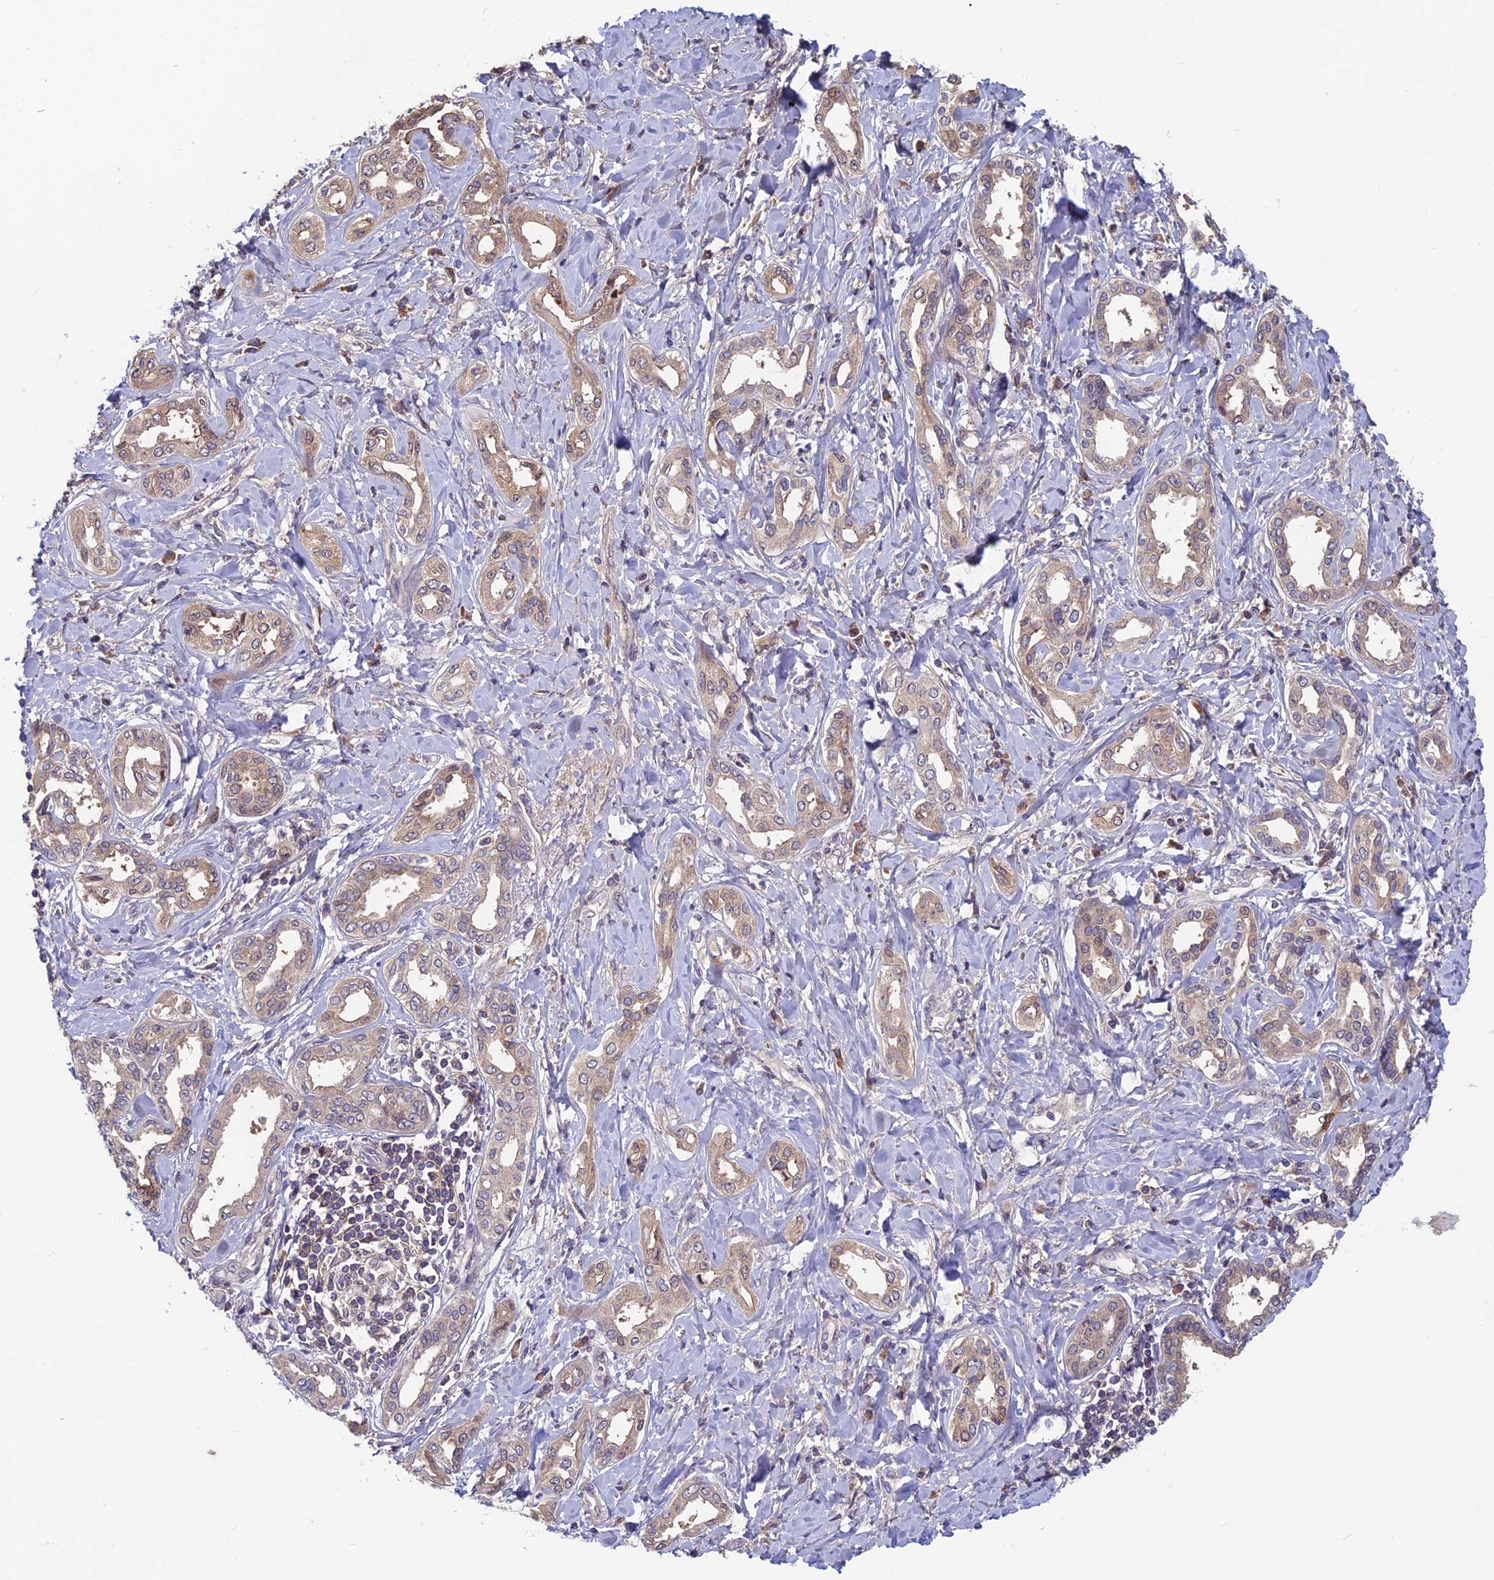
{"staining": {"intensity": "weak", "quantity": "25%-75%", "location": "cytoplasmic/membranous"}, "tissue": "liver cancer", "cell_type": "Tumor cells", "image_type": "cancer", "snomed": [{"axis": "morphology", "description": "Cholangiocarcinoma"}, {"axis": "topography", "description": "Liver"}], "caption": "About 25%-75% of tumor cells in human liver cancer (cholangiocarcinoma) demonstrate weak cytoplasmic/membranous protein staining as visualized by brown immunohistochemical staining.", "gene": "CCDC15", "patient": {"sex": "female", "age": 77}}